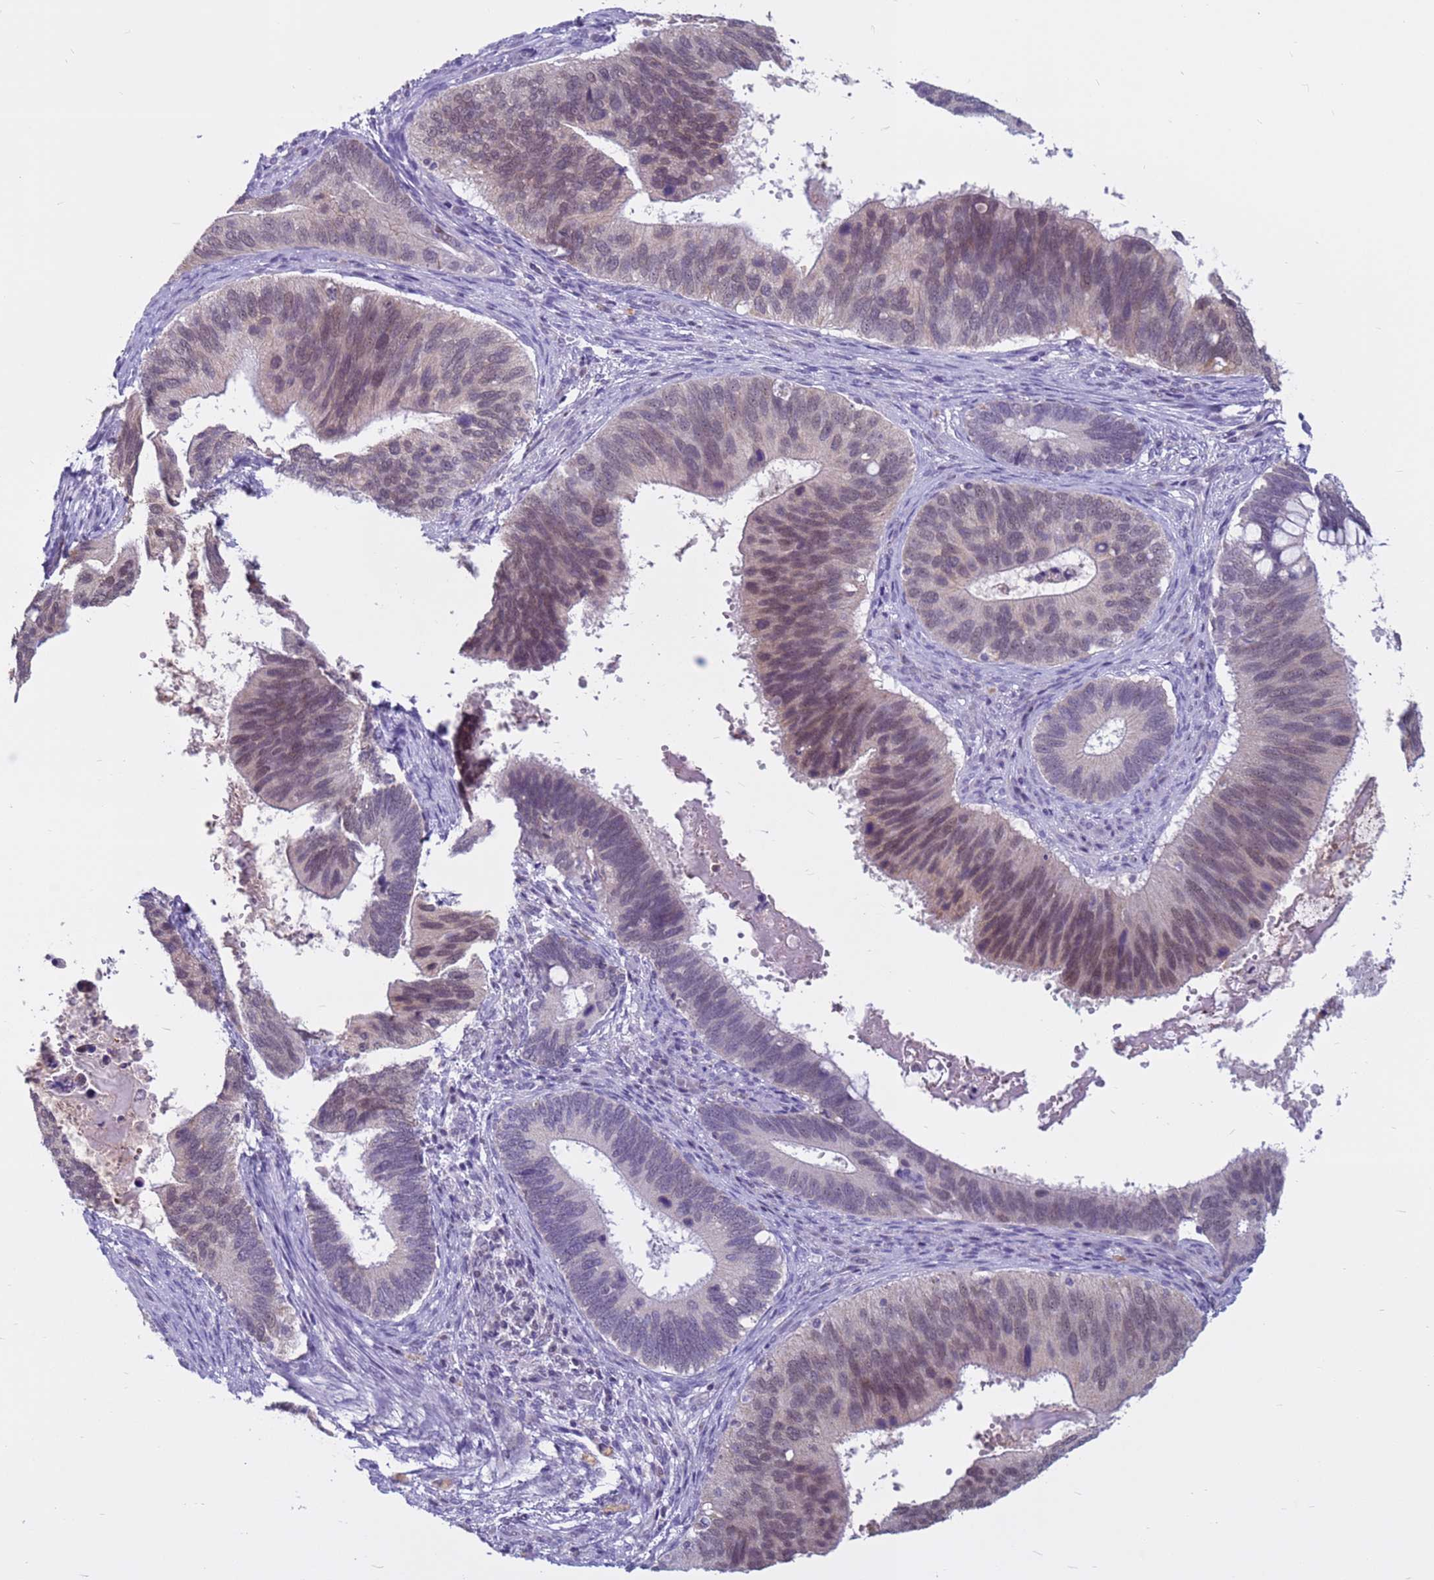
{"staining": {"intensity": "weak", "quantity": "<25%", "location": "cytoplasmic/membranous"}, "tissue": "cervical cancer", "cell_type": "Tumor cells", "image_type": "cancer", "snomed": [{"axis": "morphology", "description": "Adenocarcinoma, NOS"}, {"axis": "topography", "description": "Cervix"}], "caption": "Cervical cancer (adenocarcinoma) was stained to show a protein in brown. There is no significant positivity in tumor cells. (Stains: DAB (3,3'-diaminobenzidine) immunohistochemistry (IHC) with hematoxylin counter stain, Microscopy: brightfield microscopy at high magnification).", "gene": "CDK2AP2", "patient": {"sex": "female", "age": 42}}